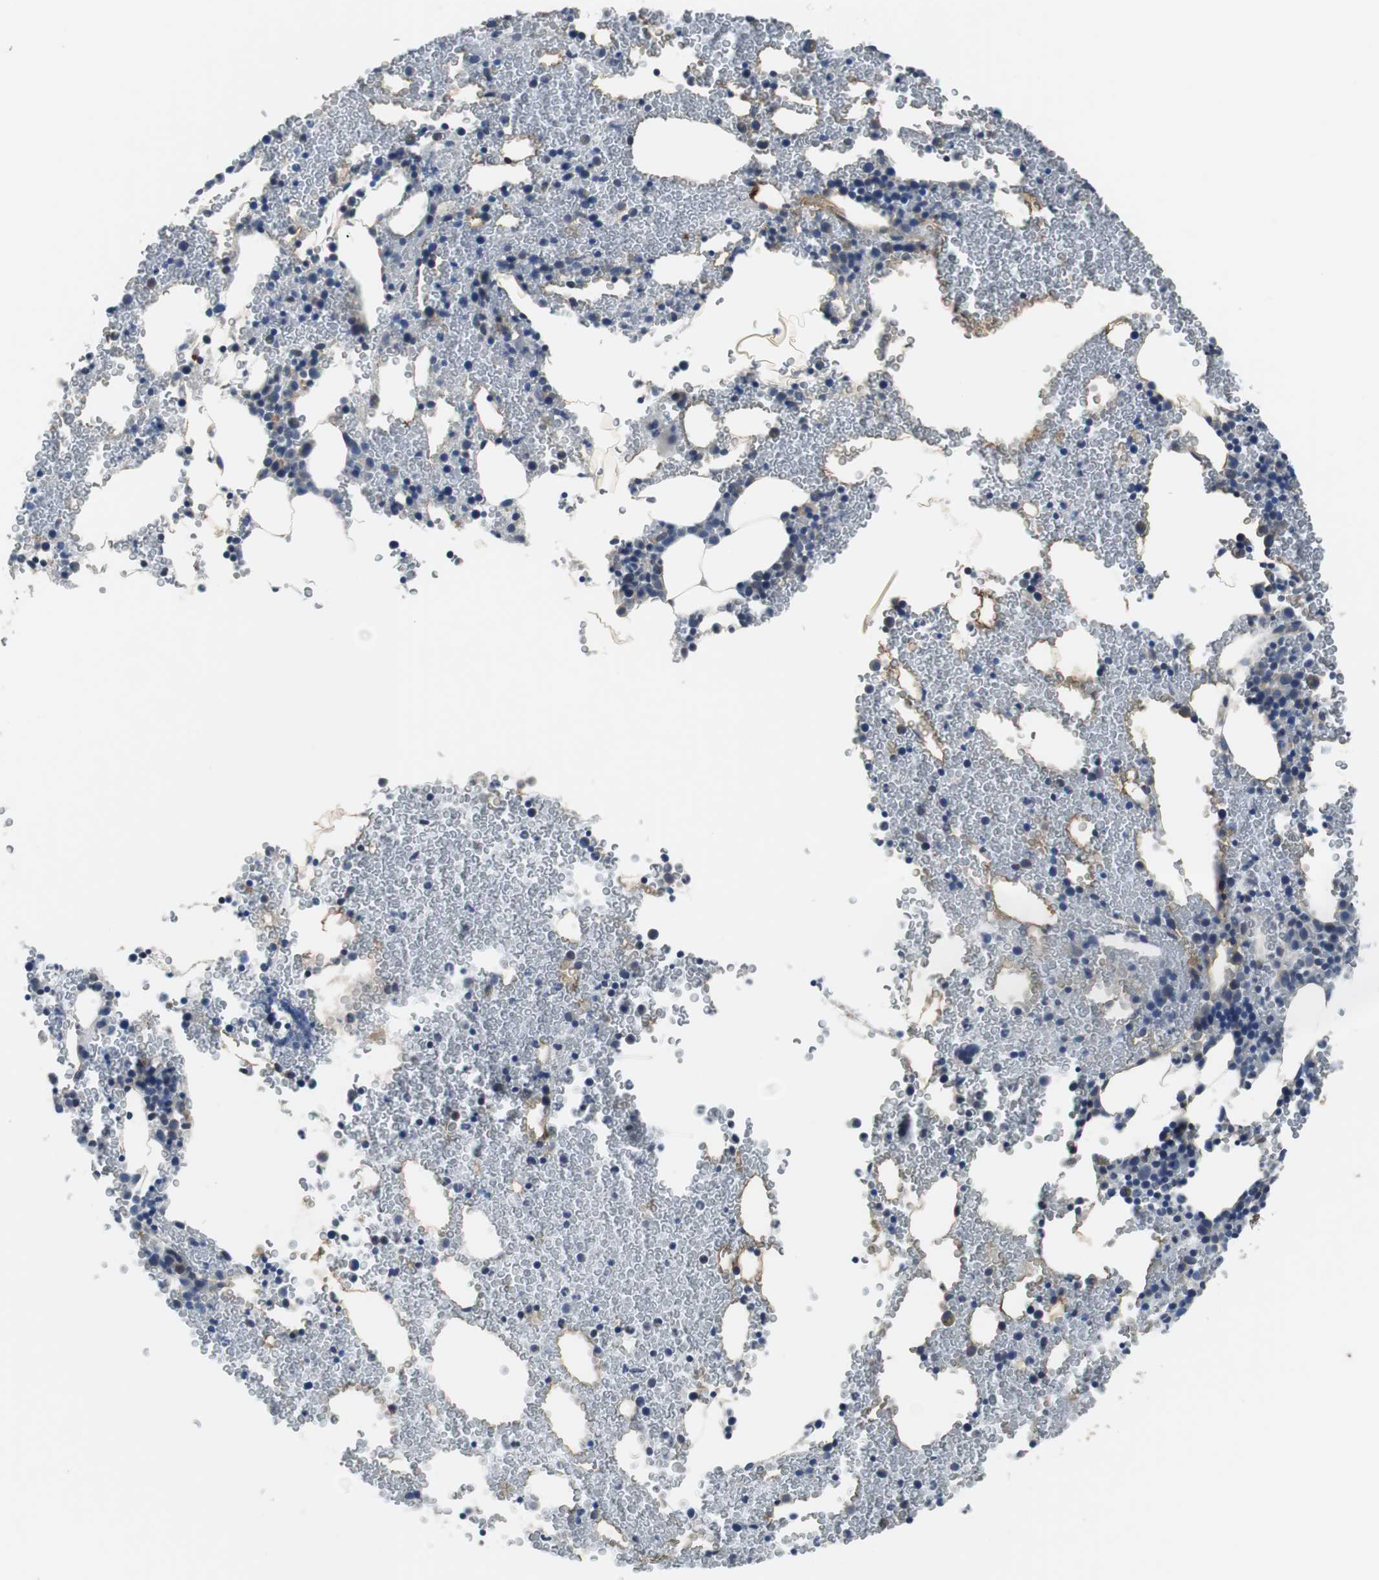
{"staining": {"intensity": "weak", "quantity": "<25%", "location": "cytoplasmic/membranous"}, "tissue": "bone marrow", "cell_type": "Hematopoietic cells", "image_type": "normal", "snomed": [{"axis": "morphology", "description": "Normal tissue, NOS"}, {"axis": "morphology", "description": "Inflammation, NOS"}, {"axis": "topography", "description": "Bone marrow"}], "caption": "A high-resolution micrograph shows IHC staining of normal bone marrow, which reveals no significant positivity in hematopoietic cells. Brightfield microscopy of immunohistochemistry stained with DAB (3,3'-diaminobenzidine) (brown) and hematoxylin (blue), captured at high magnification.", "gene": "TP63", "patient": {"sex": "male", "age": 22}}